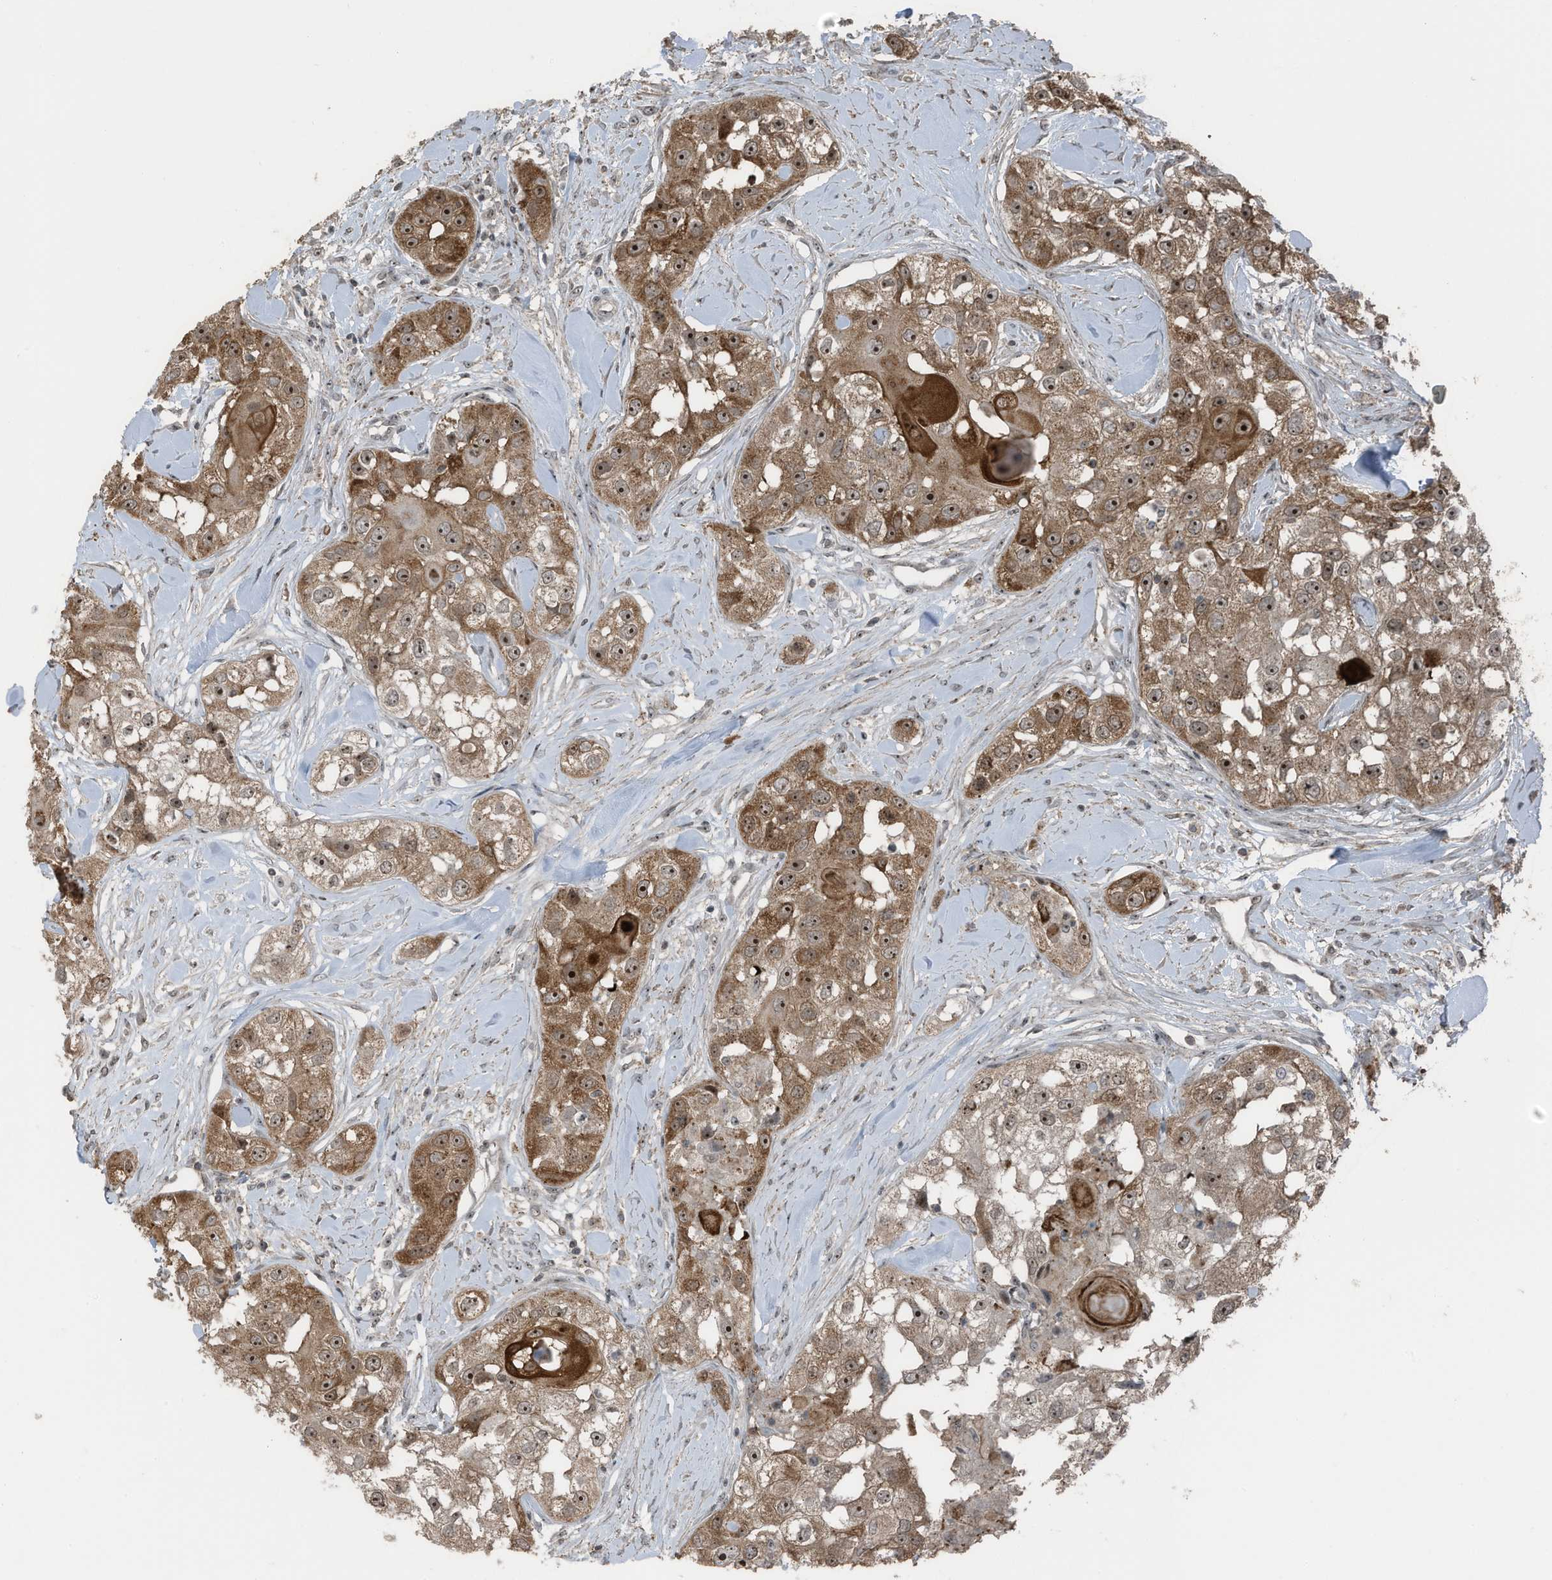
{"staining": {"intensity": "strong", "quantity": ">75%", "location": "cytoplasmic/membranous,nuclear"}, "tissue": "head and neck cancer", "cell_type": "Tumor cells", "image_type": "cancer", "snomed": [{"axis": "morphology", "description": "Normal tissue, NOS"}, {"axis": "morphology", "description": "Squamous cell carcinoma, NOS"}, {"axis": "topography", "description": "Skeletal muscle"}, {"axis": "topography", "description": "Head-Neck"}], "caption": "A histopathology image of human head and neck cancer stained for a protein displays strong cytoplasmic/membranous and nuclear brown staining in tumor cells.", "gene": "UTP3", "patient": {"sex": "male", "age": 51}}